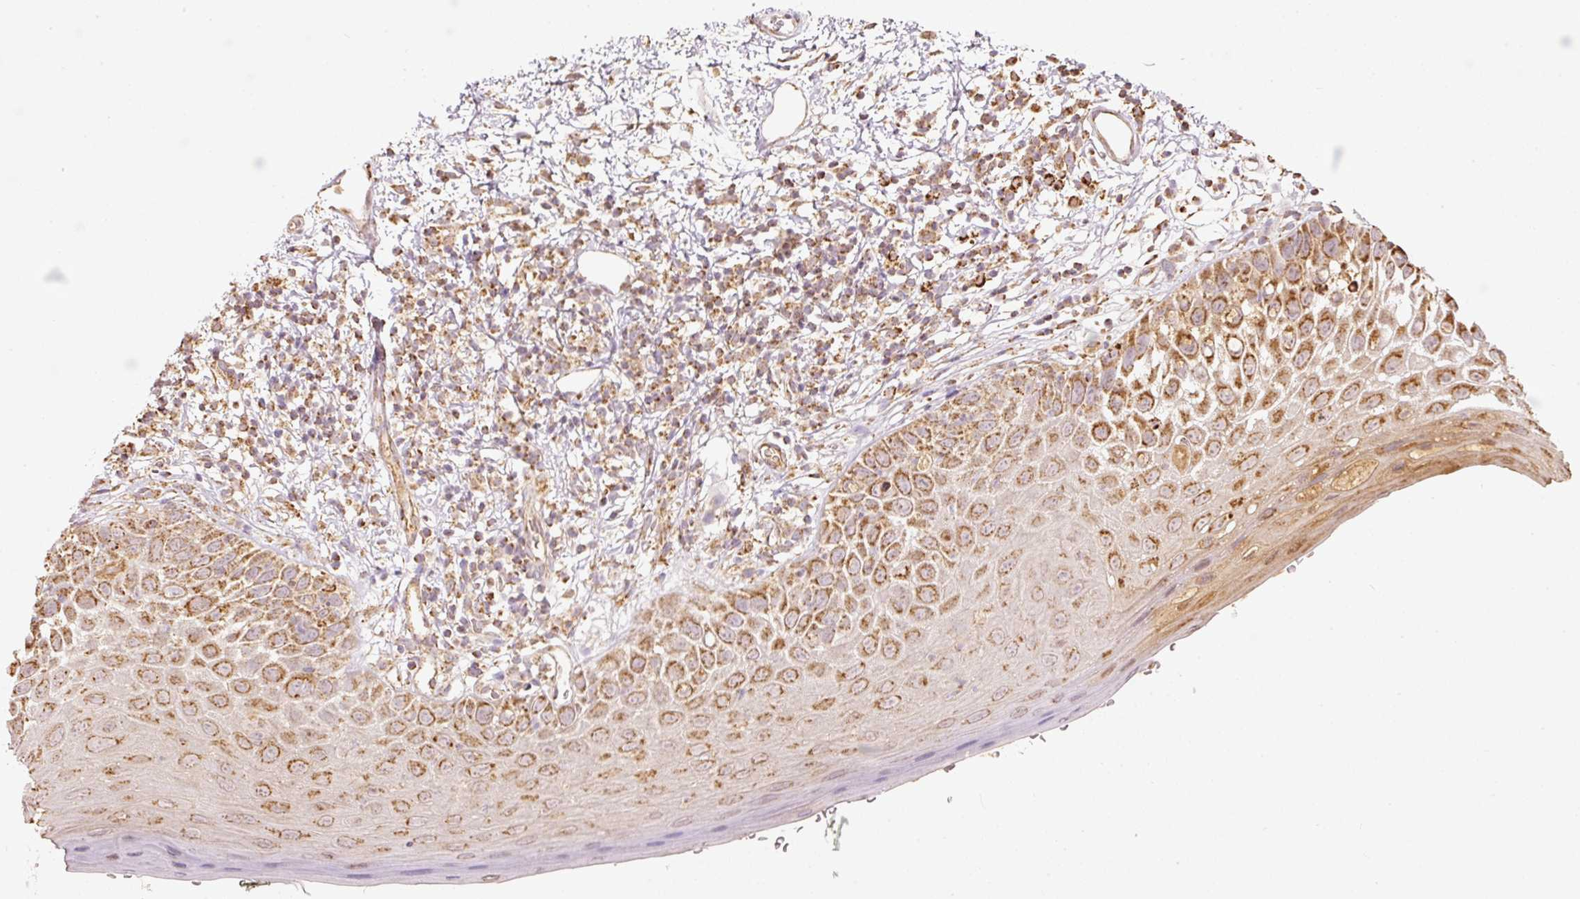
{"staining": {"intensity": "strong", "quantity": ">75%", "location": "cytoplasmic/membranous"}, "tissue": "oral mucosa", "cell_type": "Squamous epithelial cells", "image_type": "normal", "snomed": [{"axis": "morphology", "description": "Normal tissue, NOS"}, {"axis": "morphology", "description": "Squamous cell carcinoma, NOS"}, {"axis": "topography", "description": "Oral tissue"}, {"axis": "topography", "description": "Tounge, NOS"}, {"axis": "topography", "description": "Head-Neck"}], "caption": "Immunohistochemistry (IHC) of benign human oral mucosa shows high levels of strong cytoplasmic/membranous staining in approximately >75% of squamous epithelial cells.", "gene": "PSENEN", "patient": {"sex": "male", "age": 76}}